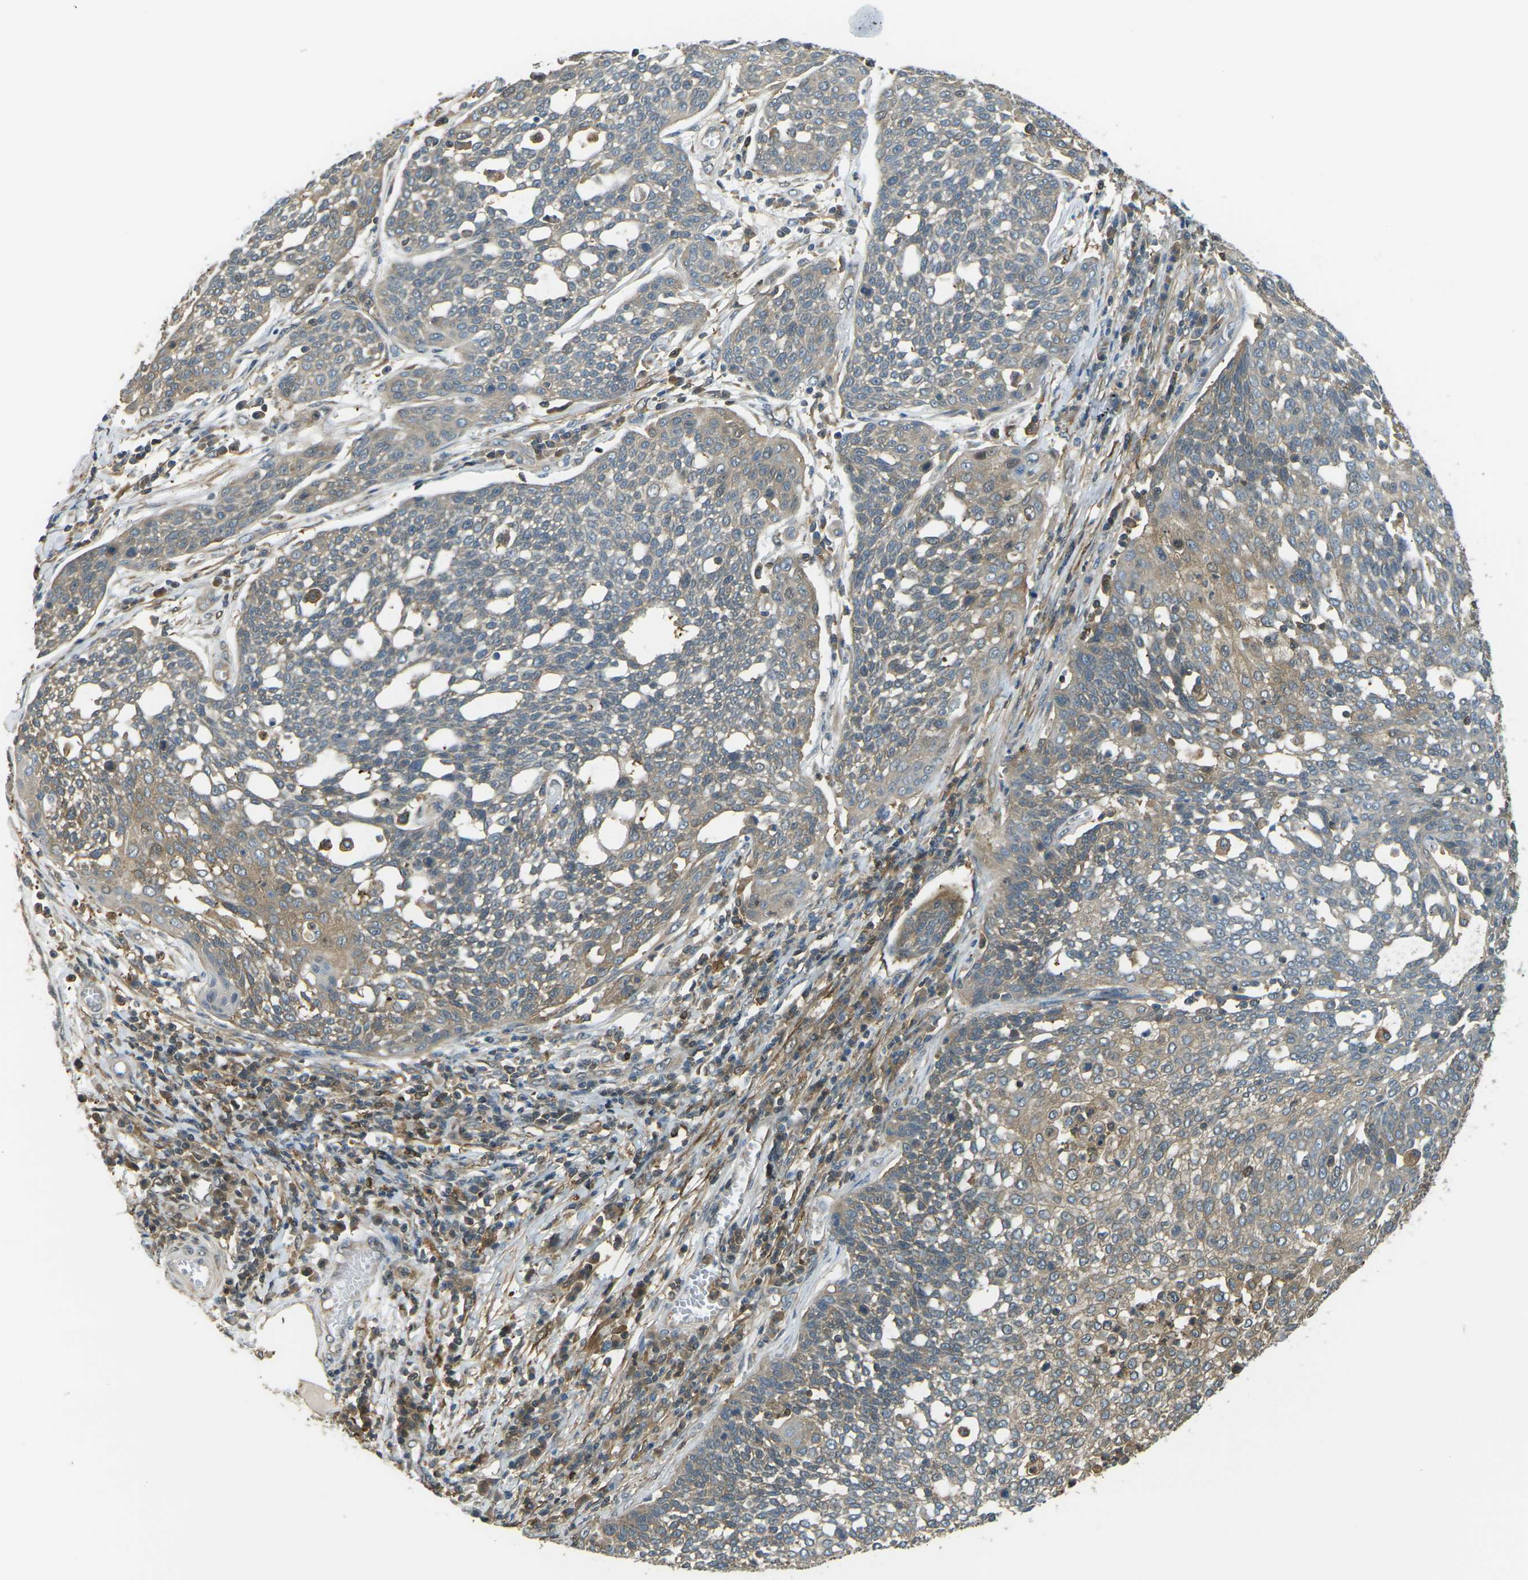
{"staining": {"intensity": "weak", "quantity": ">75%", "location": "cytoplasmic/membranous"}, "tissue": "cervical cancer", "cell_type": "Tumor cells", "image_type": "cancer", "snomed": [{"axis": "morphology", "description": "Squamous cell carcinoma, NOS"}, {"axis": "topography", "description": "Cervix"}], "caption": "An image of cervical cancer (squamous cell carcinoma) stained for a protein reveals weak cytoplasmic/membranous brown staining in tumor cells.", "gene": "PIEZO2", "patient": {"sex": "female", "age": 34}}